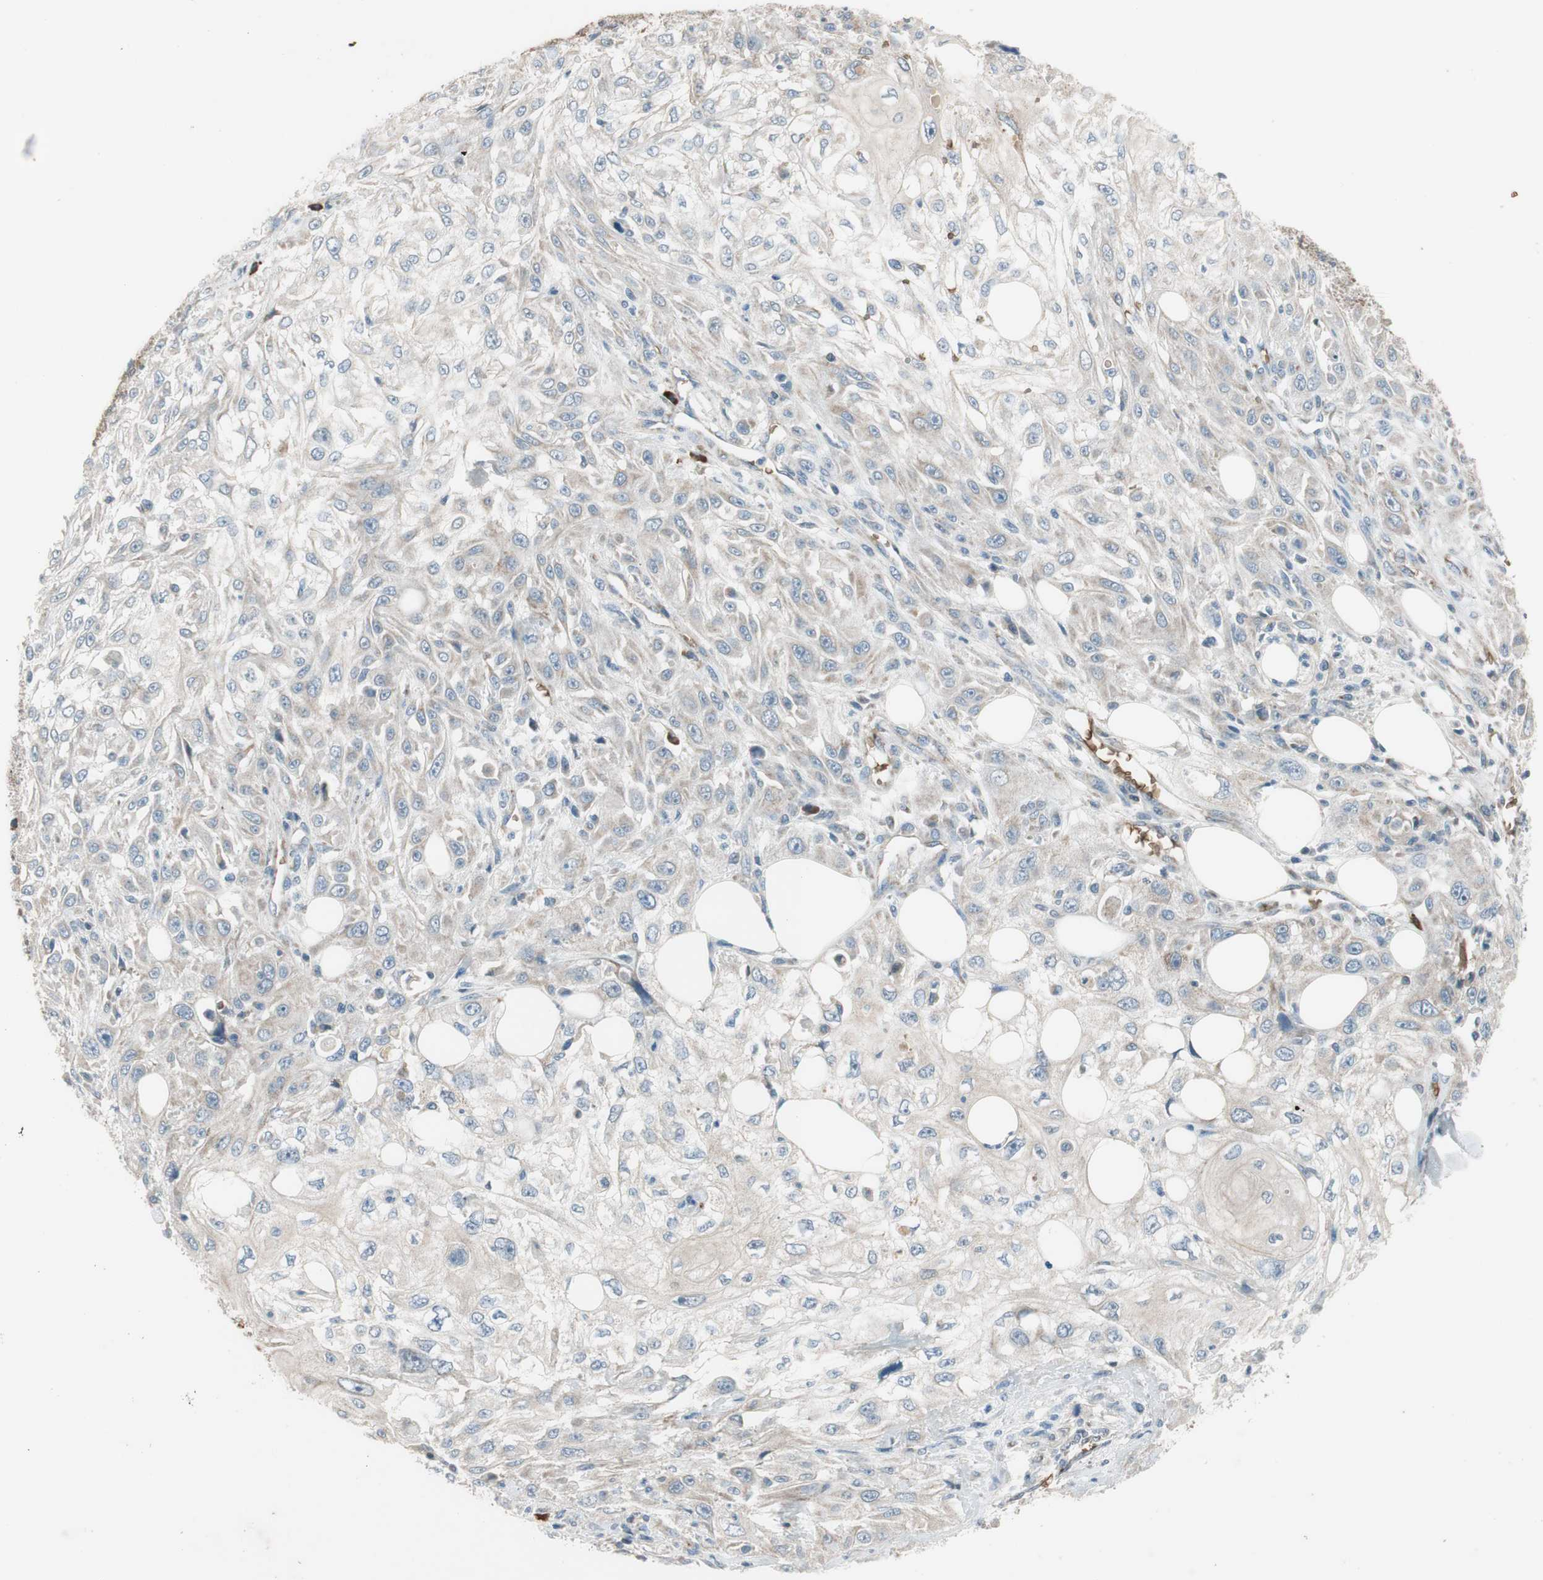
{"staining": {"intensity": "weak", "quantity": "25%-75%", "location": "cytoplasmic/membranous"}, "tissue": "skin cancer", "cell_type": "Tumor cells", "image_type": "cancer", "snomed": [{"axis": "morphology", "description": "Squamous cell carcinoma, NOS"}, {"axis": "topography", "description": "Skin"}], "caption": "Squamous cell carcinoma (skin) stained for a protein shows weak cytoplasmic/membranous positivity in tumor cells.", "gene": "GYPC", "patient": {"sex": "male", "age": 75}}